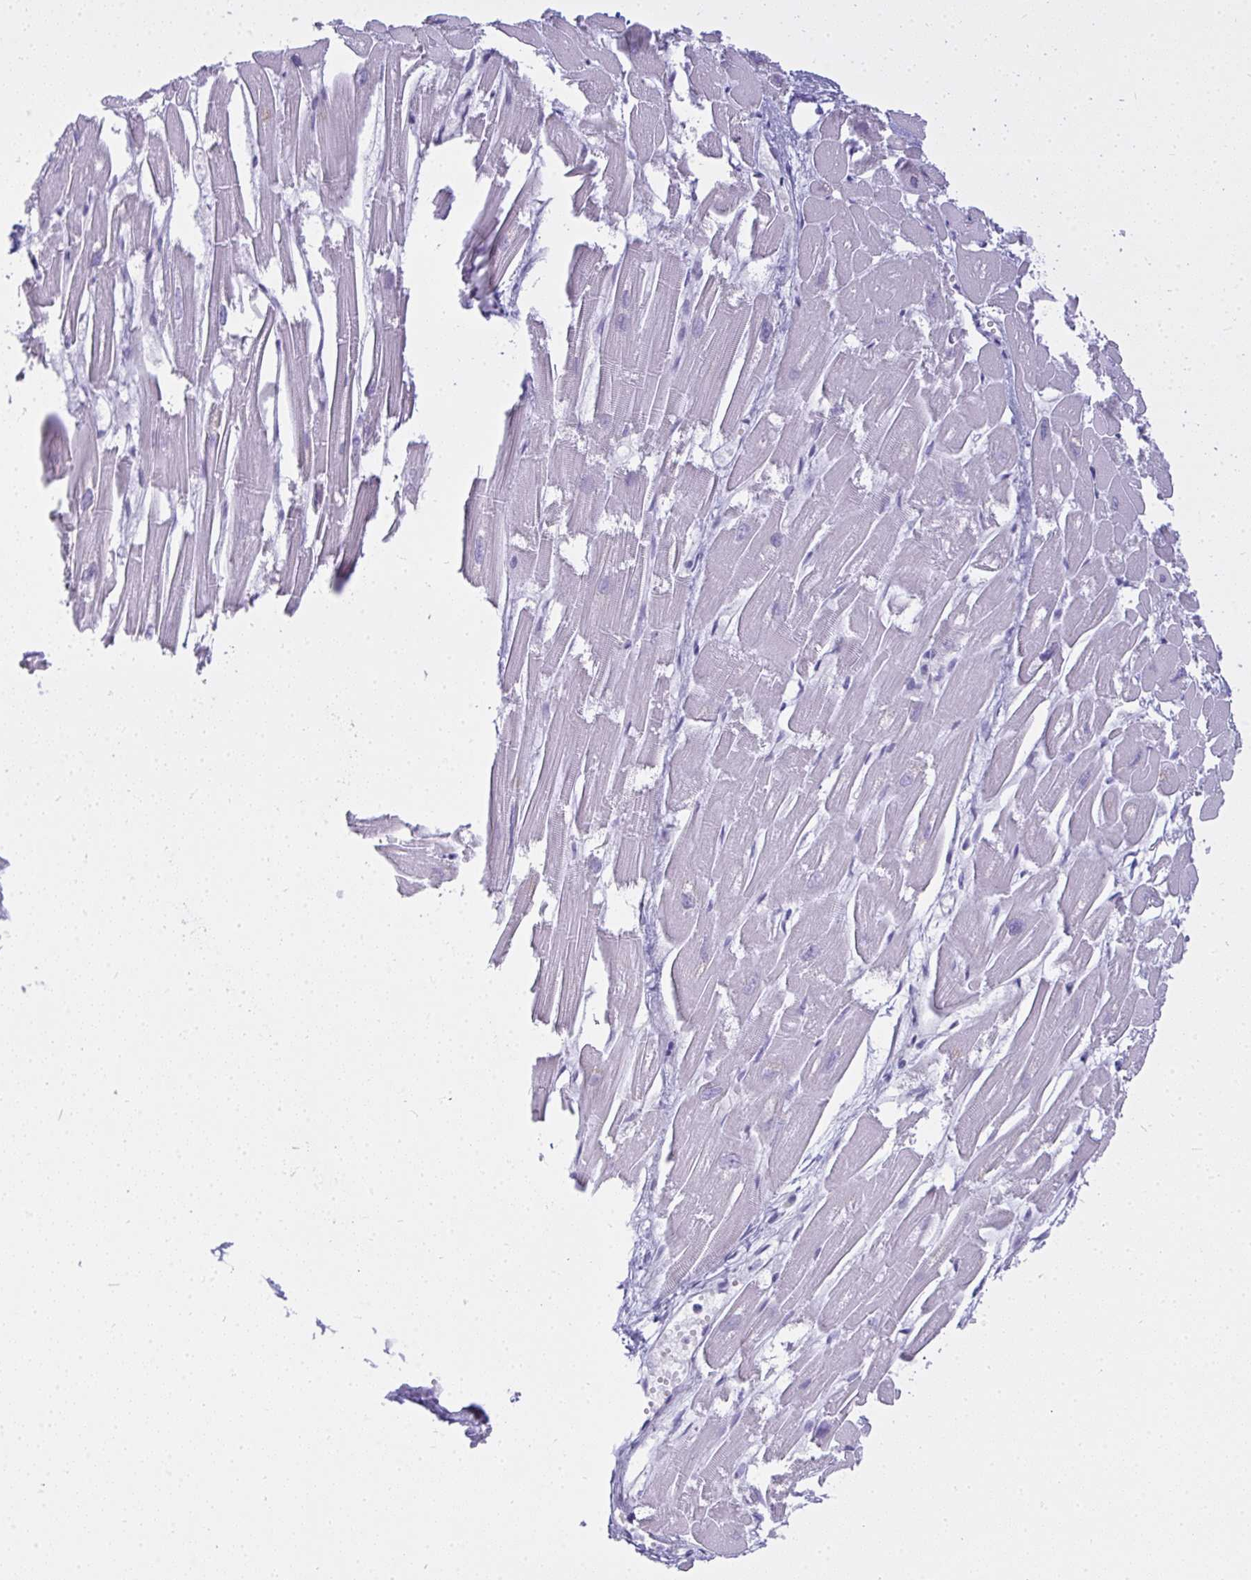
{"staining": {"intensity": "negative", "quantity": "none", "location": "none"}, "tissue": "heart muscle", "cell_type": "Cardiomyocytes", "image_type": "normal", "snomed": [{"axis": "morphology", "description": "Normal tissue, NOS"}, {"axis": "topography", "description": "Heart"}], "caption": "Unremarkable heart muscle was stained to show a protein in brown. There is no significant positivity in cardiomyocytes. The staining is performed using DAB (3,3'-diaminobenzidine) brown chromogen with nuclei counter-stained in using hematoxylin.", "gene": "OR5J2", "patient": {"sex": "male", "age": 54}}